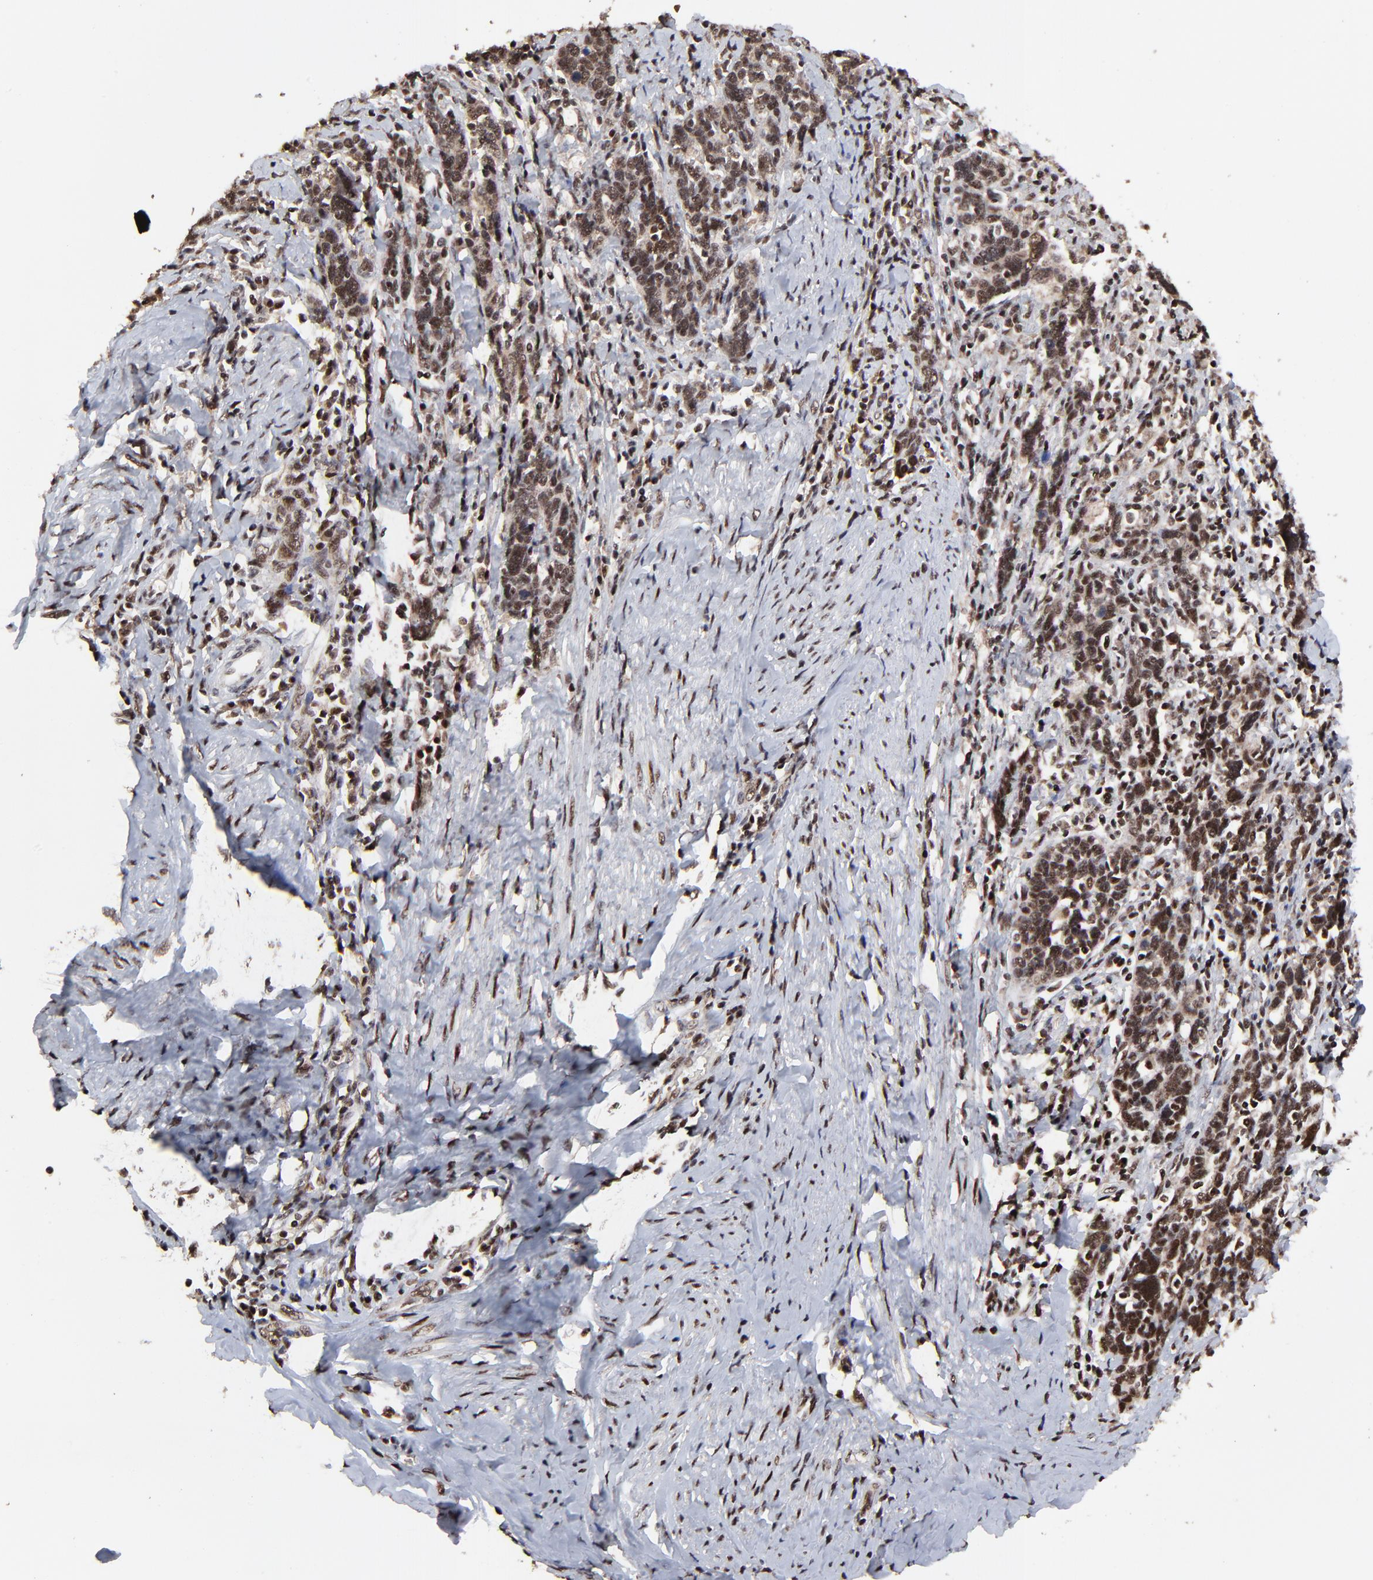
{"staining": {"intensity": "strong", "quantity": ">75%", "location": "nuclear"}, "tissue": "cervical cancer", "cell_type": "Tumor cells", "image_type": "cancer", "snomed": [{"axis": "morphology", "description": "Squamous cell carcinoma, NOS"}, {"axis": "topography", "description": "Cervix"}], "caption": "Protein staining of cervical cancer tissue exhibits strong nuclear staining in approximately >75% of tumor cells.", "gene": "RBM22", "patient": {"sex": "female", "age": 41}}